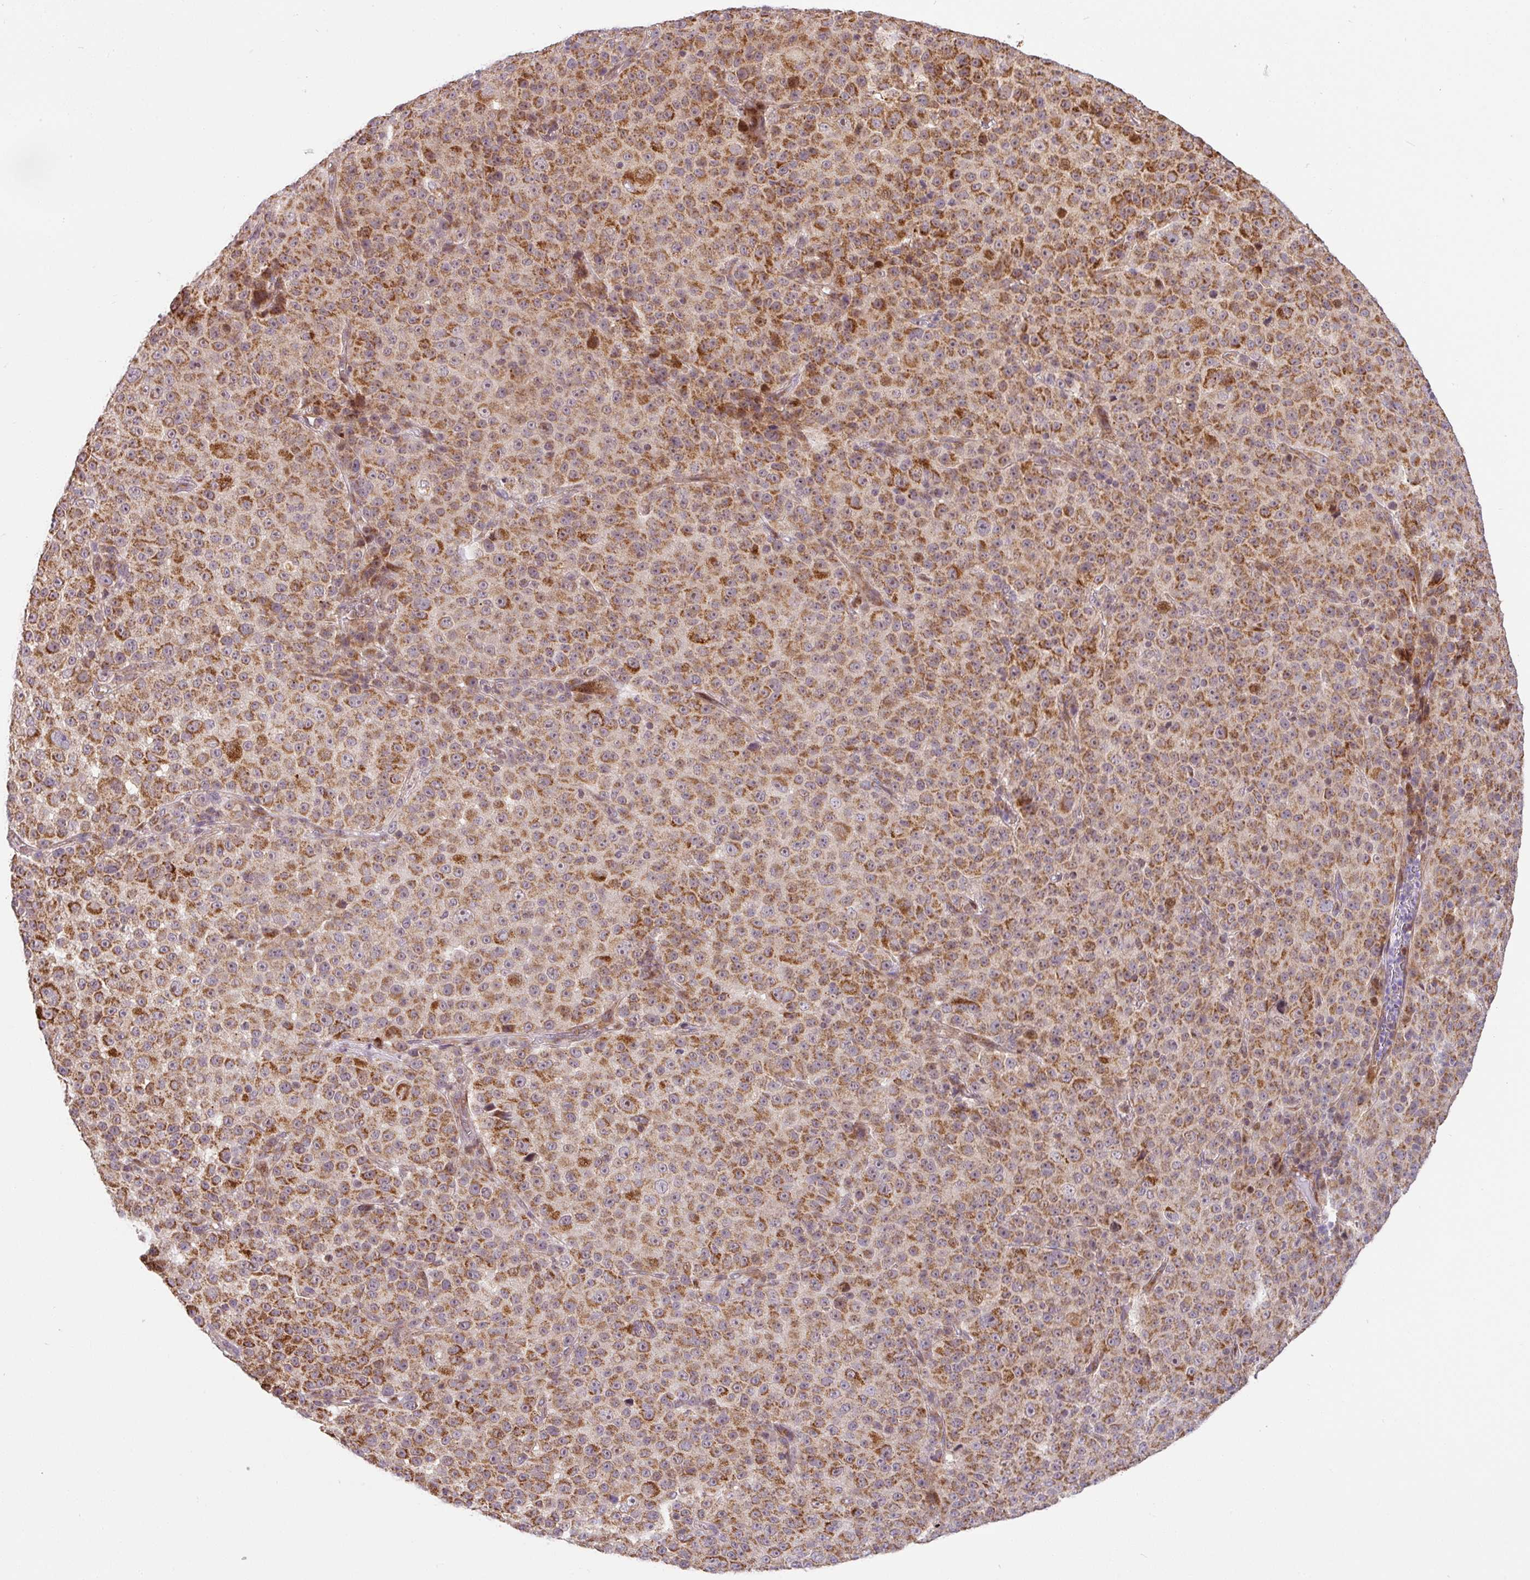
{"staining": {"intensity": "strong", "quantity": ">75%", "location": "cytoplasmic/membranous"}, "tissue": "melanoma", "cell_type": "Tumor cells", "image_type": "cancer", "snomed": [{"axis": "morphology", "description": "Malignant melanoma, Metastatic site"}, {"axis": "topography", "description": "Skin"}, {"axis": "topography", "description": "Lymph node"}], "caption": "DAB immunohistochemical staining of malignant melanoma (metastatic site) exhibits strong cytoplasmic/membranous protein staining in approximately >75% of tumor cells. (Brightfield microscopy of DAB IHC at high magnification).", "gene": "SARS2", "patient": {"sex": "male", "age": 66}}